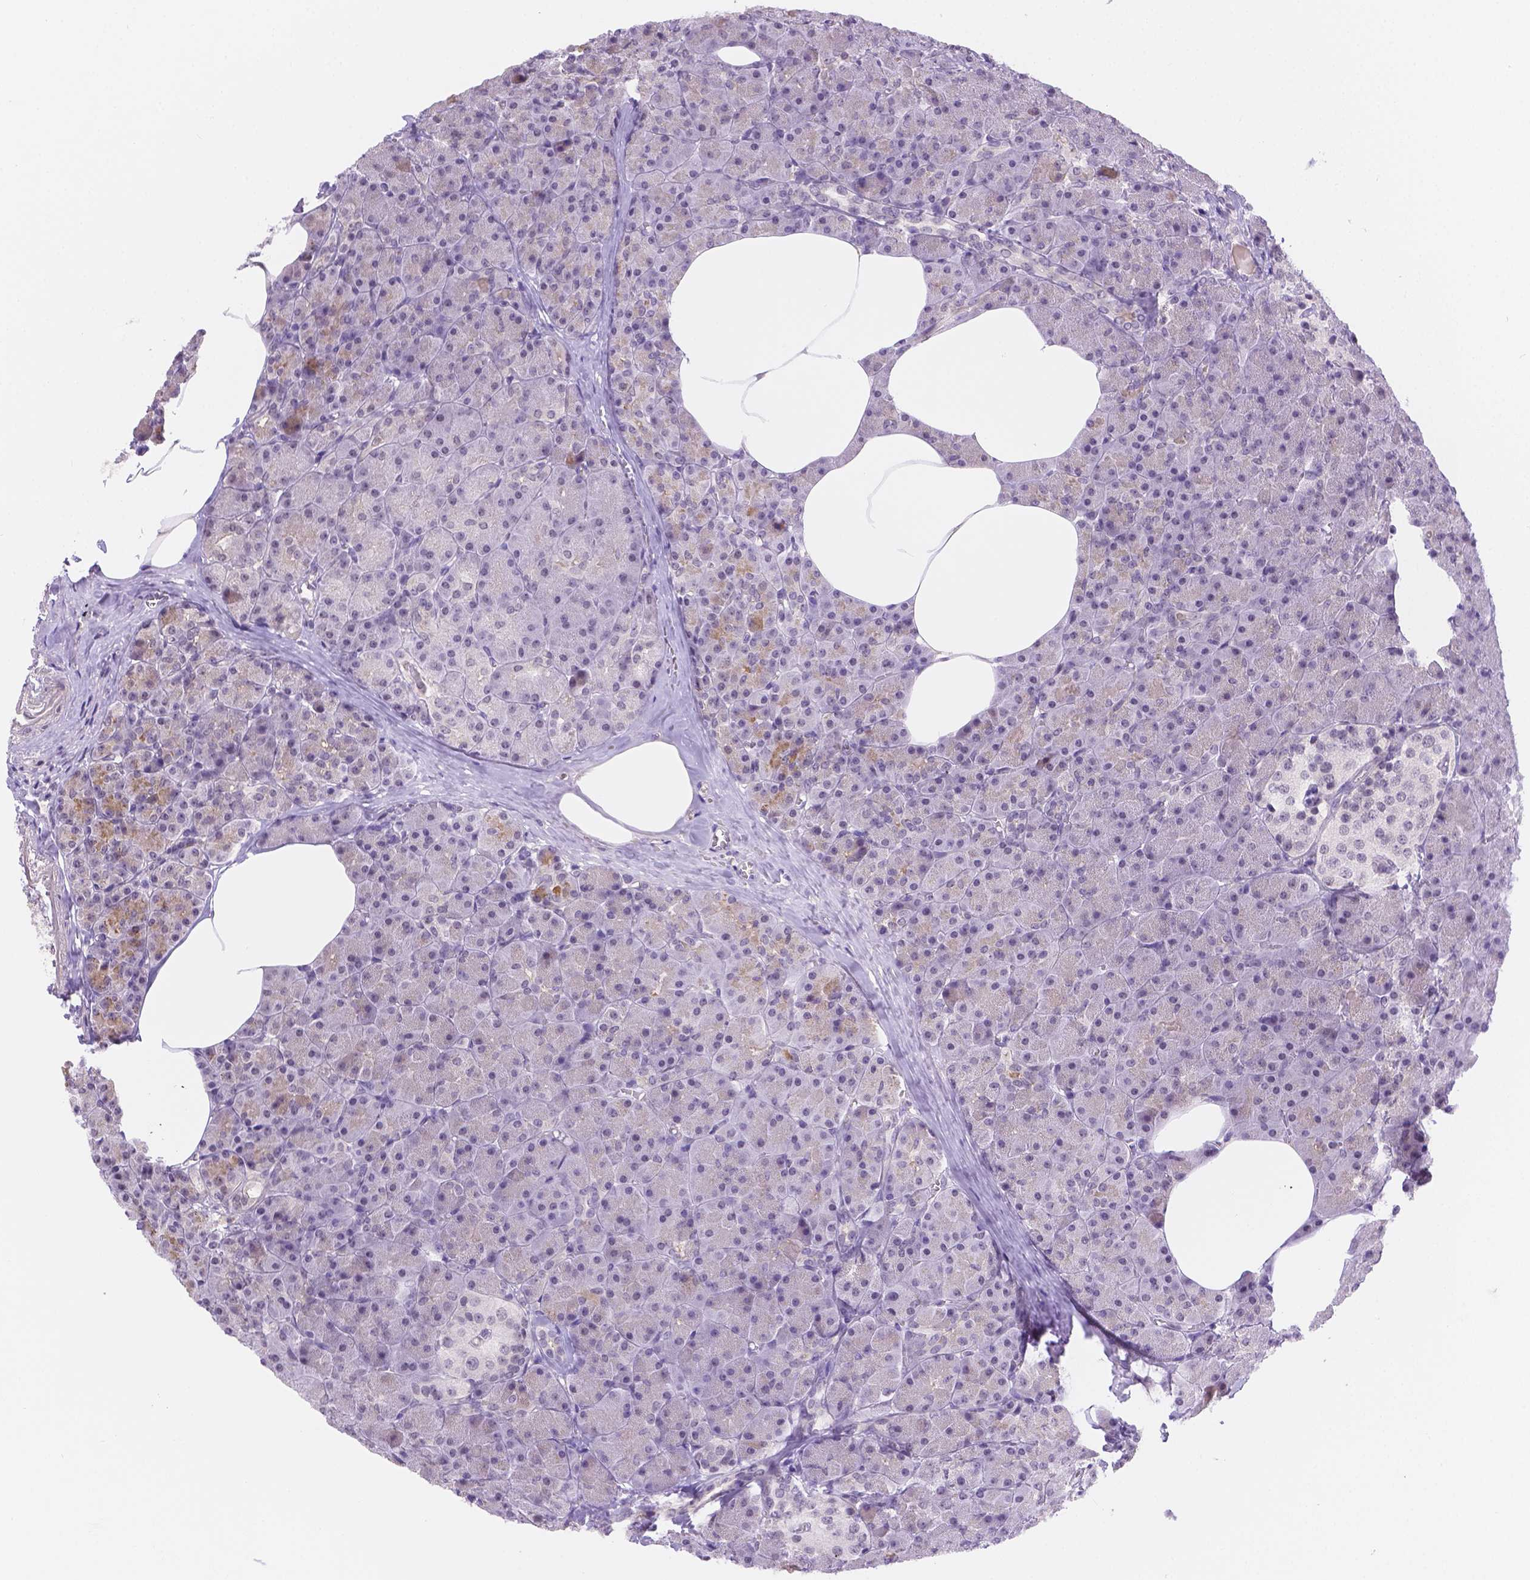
{"staining": {"intensity": "moderate", "quantity": "25%-75%", "location": "cytoplasmic/membranous"}, "tissue": "pancreas", "cell_type": "Exocrine glandular cells", "image_type": "normal", "snomed": [{"axis": "morphology", "description": "Normal tissue, NOS"}, {"axis": "topography", "description": "Pancreas"}], "caption": "Exocrine glandular cells exhibit medium levels of moderate cytoplasmic/membranous staining in approximately 25%-75% of cells in benign human pancreas. The staining was performed using DAB to visualize the protein expression in brown, while the nuclei were stained in blue with hematoxylin (Magnification: 20x).", "gene": "NXPE2", "patient": {"sex": "female", "age": 45}}